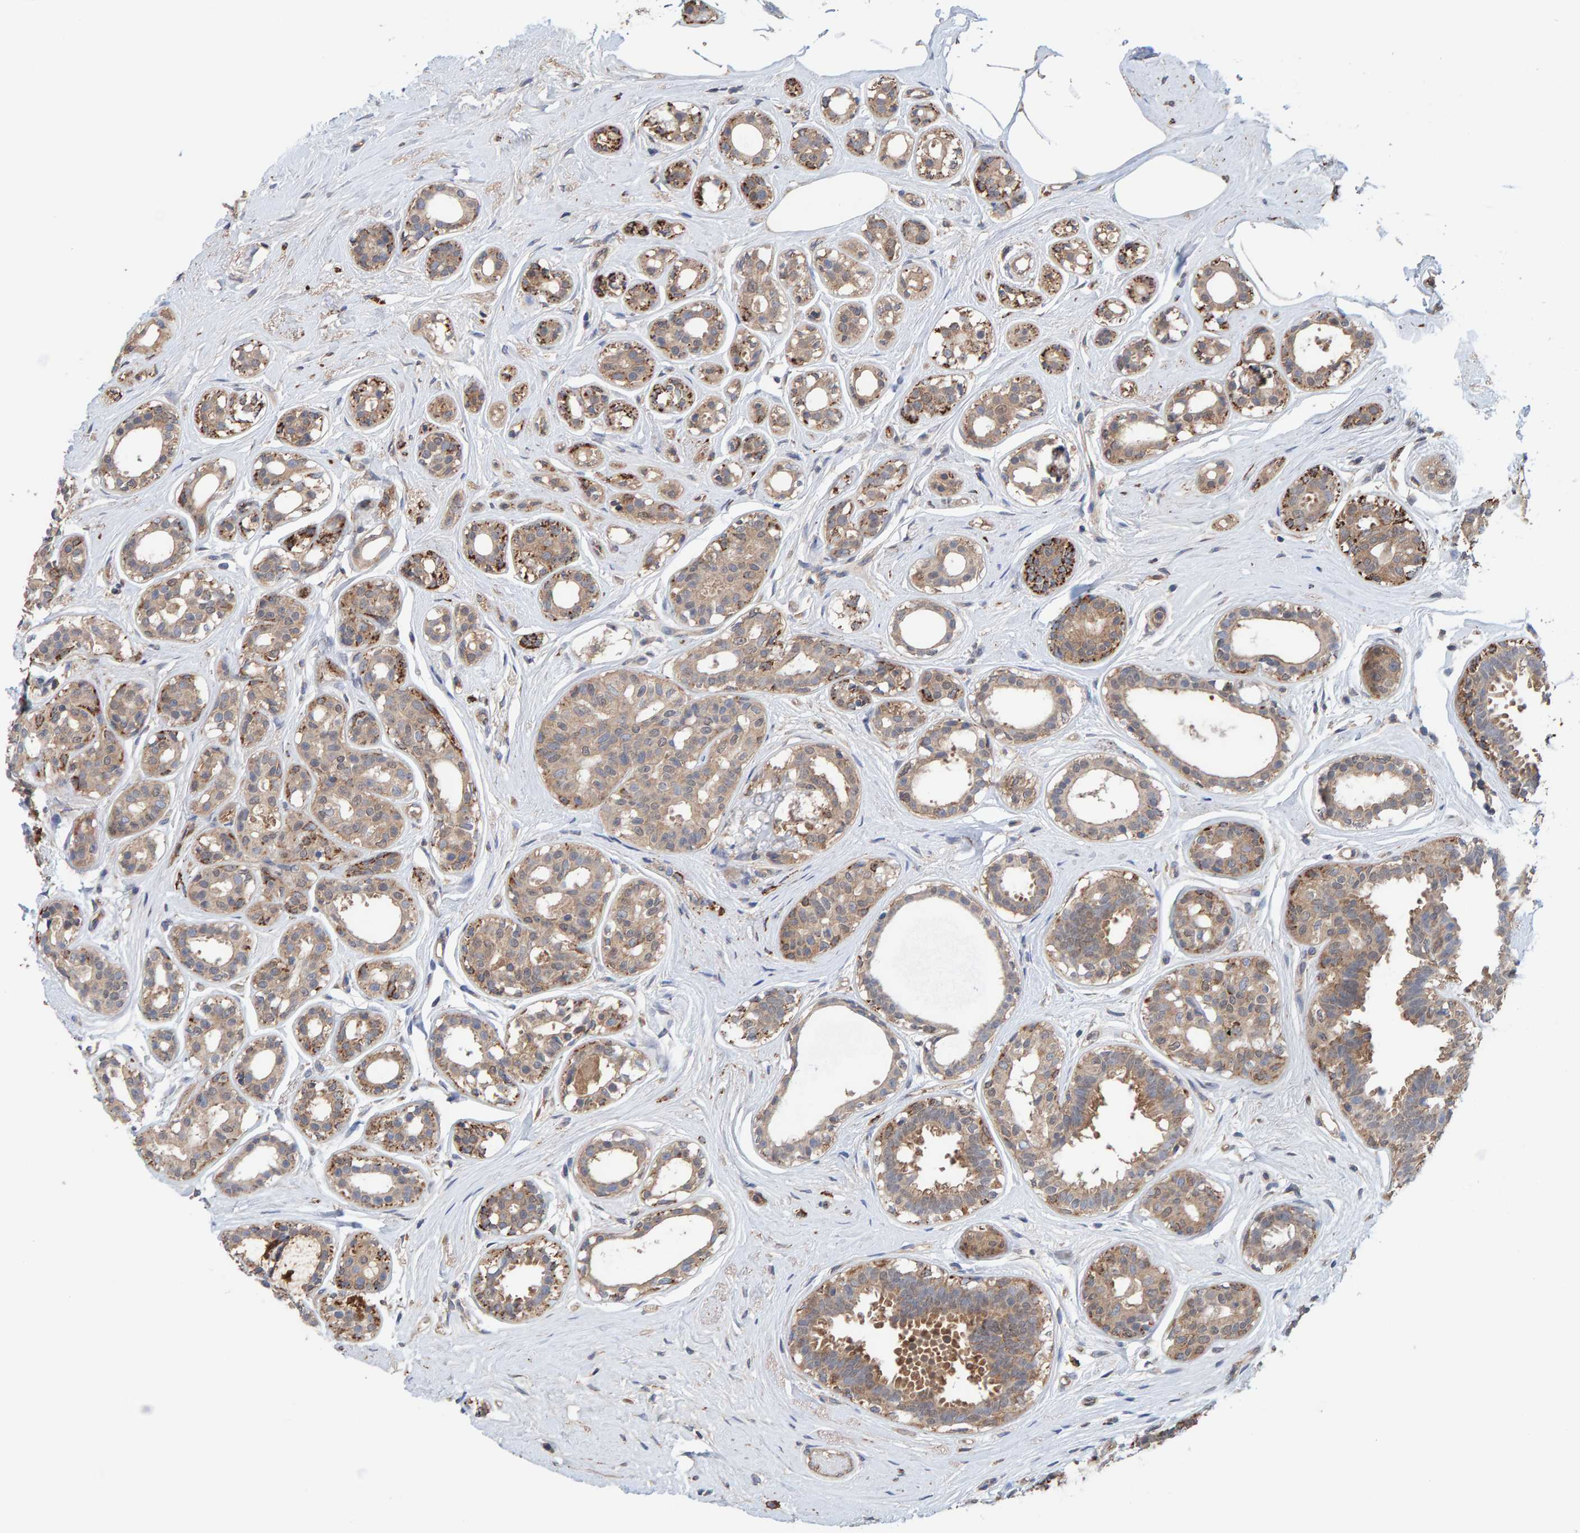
{"staining": {"intensity": "weak", "quantity": ">75%", "location": "cytoplasmic/membranous"}, "tissue": "breast cancer", "cell_type": "Tumor cells", "image_type": "cancer", "snomed": [{"axis": "morphology", "description": "Duct carcinoma"}, {"axis": "topography", "description": "Breast"}], "caption": "Tumor cells display weak cytoplasmic/membranous staining in about >75% of cells in breast cancer (intraductal carcinoma).", "gene": "LRSAM1", "patient": {"sex": "female", "age": 55}}